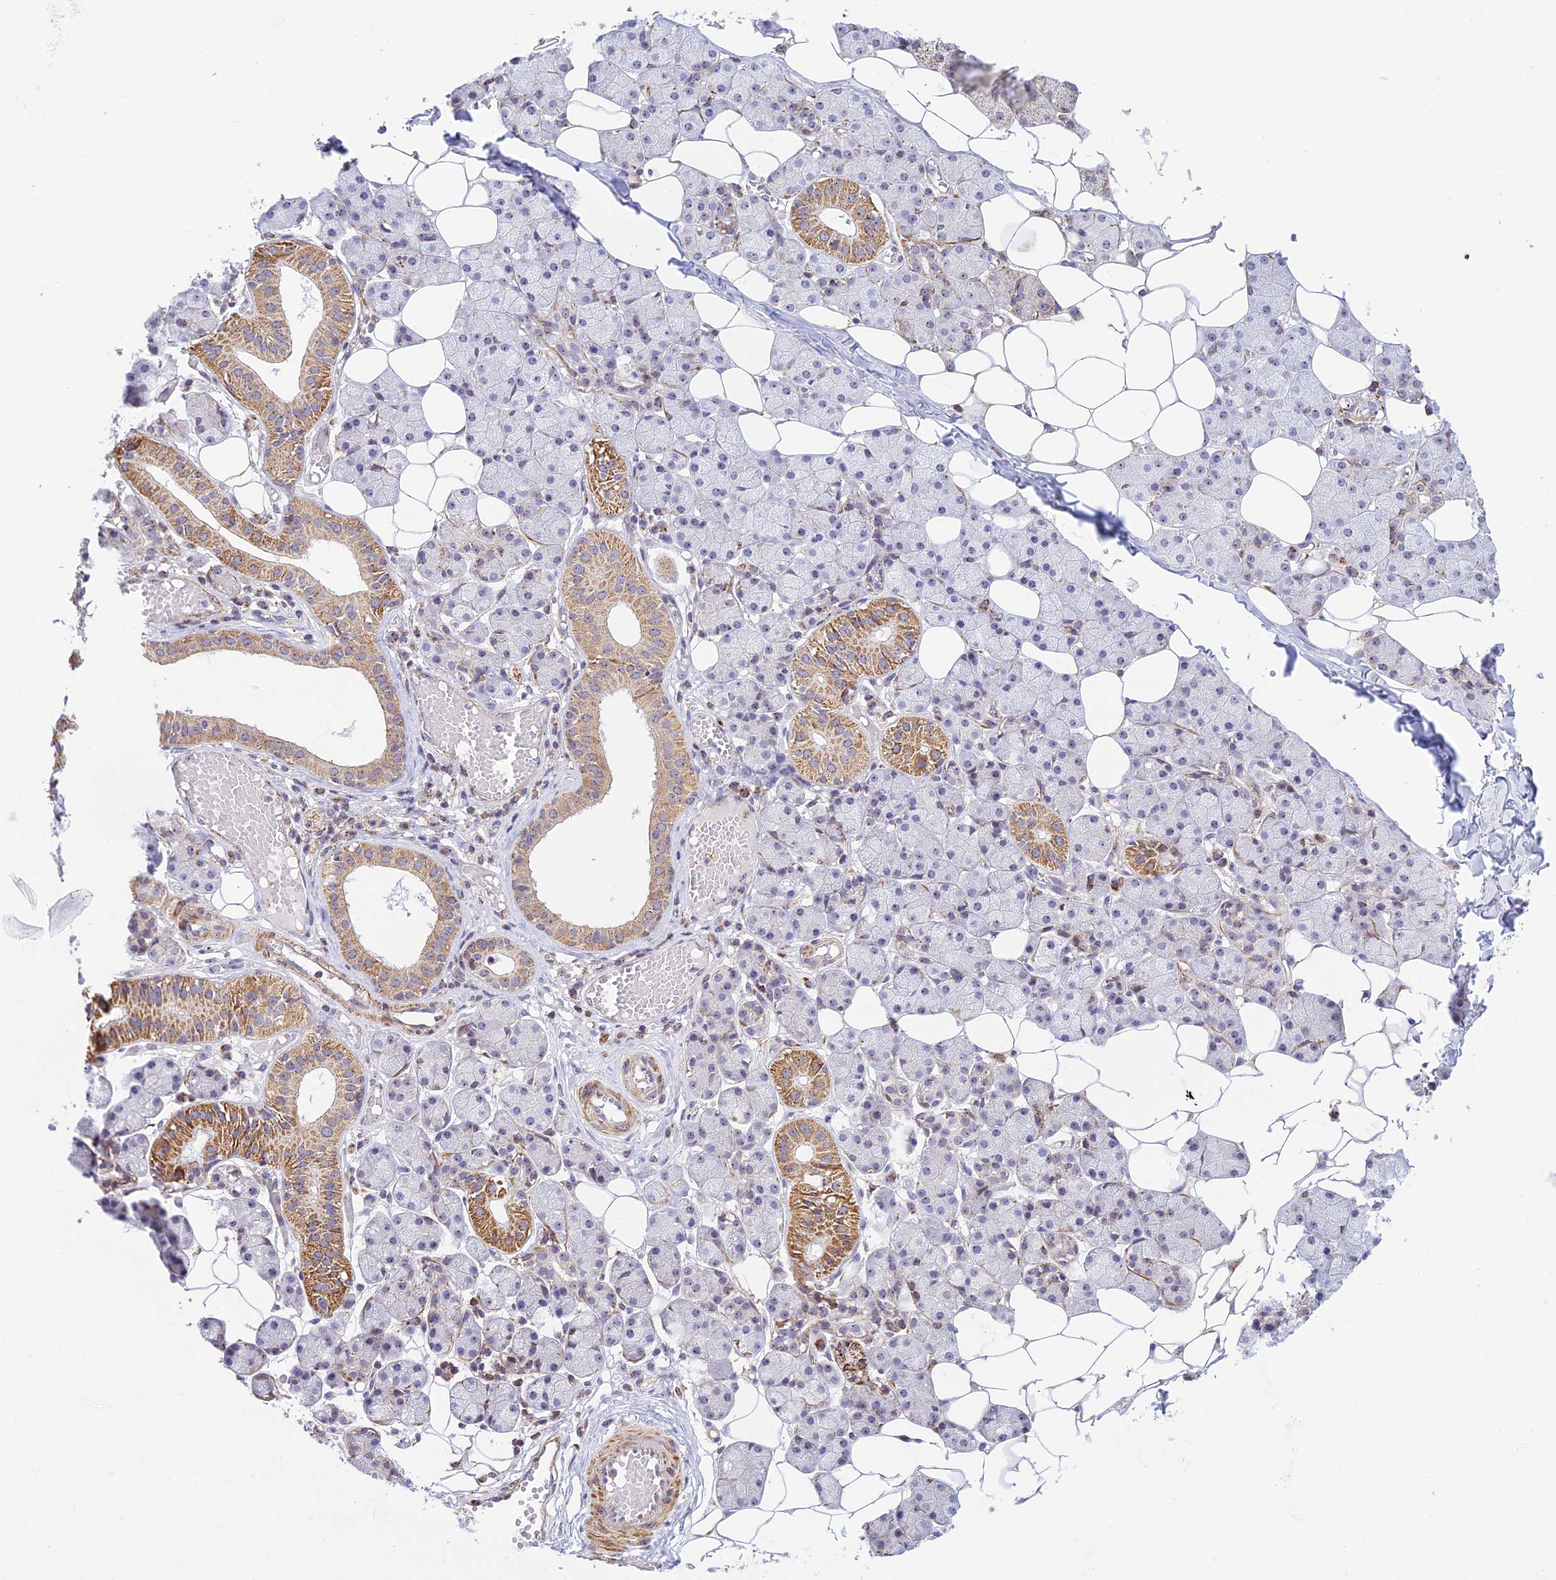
{"staining": {"intensity": "moderate", "quantity": "25%-75%", "location": "cytoplasmic/membranous,nuclear"}, "tissue": "salivary gland", "cell_type": "Glandular cells", "image_type": "normal", "snomed": [{"axis": "morphology", "description": "Normal tissue, NOS"}, {"axis": "topography", "description": "Salivary gland"}], "caption": "A medium amount of moderate cytoplasmic/membranous,nuclear staining is present in about 25%-75% of glandular cells in normal salivary gland. (DAB IHC with brightfield microscopy, high magnification).", "gene": "POLR1G", "patient": {"sex": "female", "age": 33}}